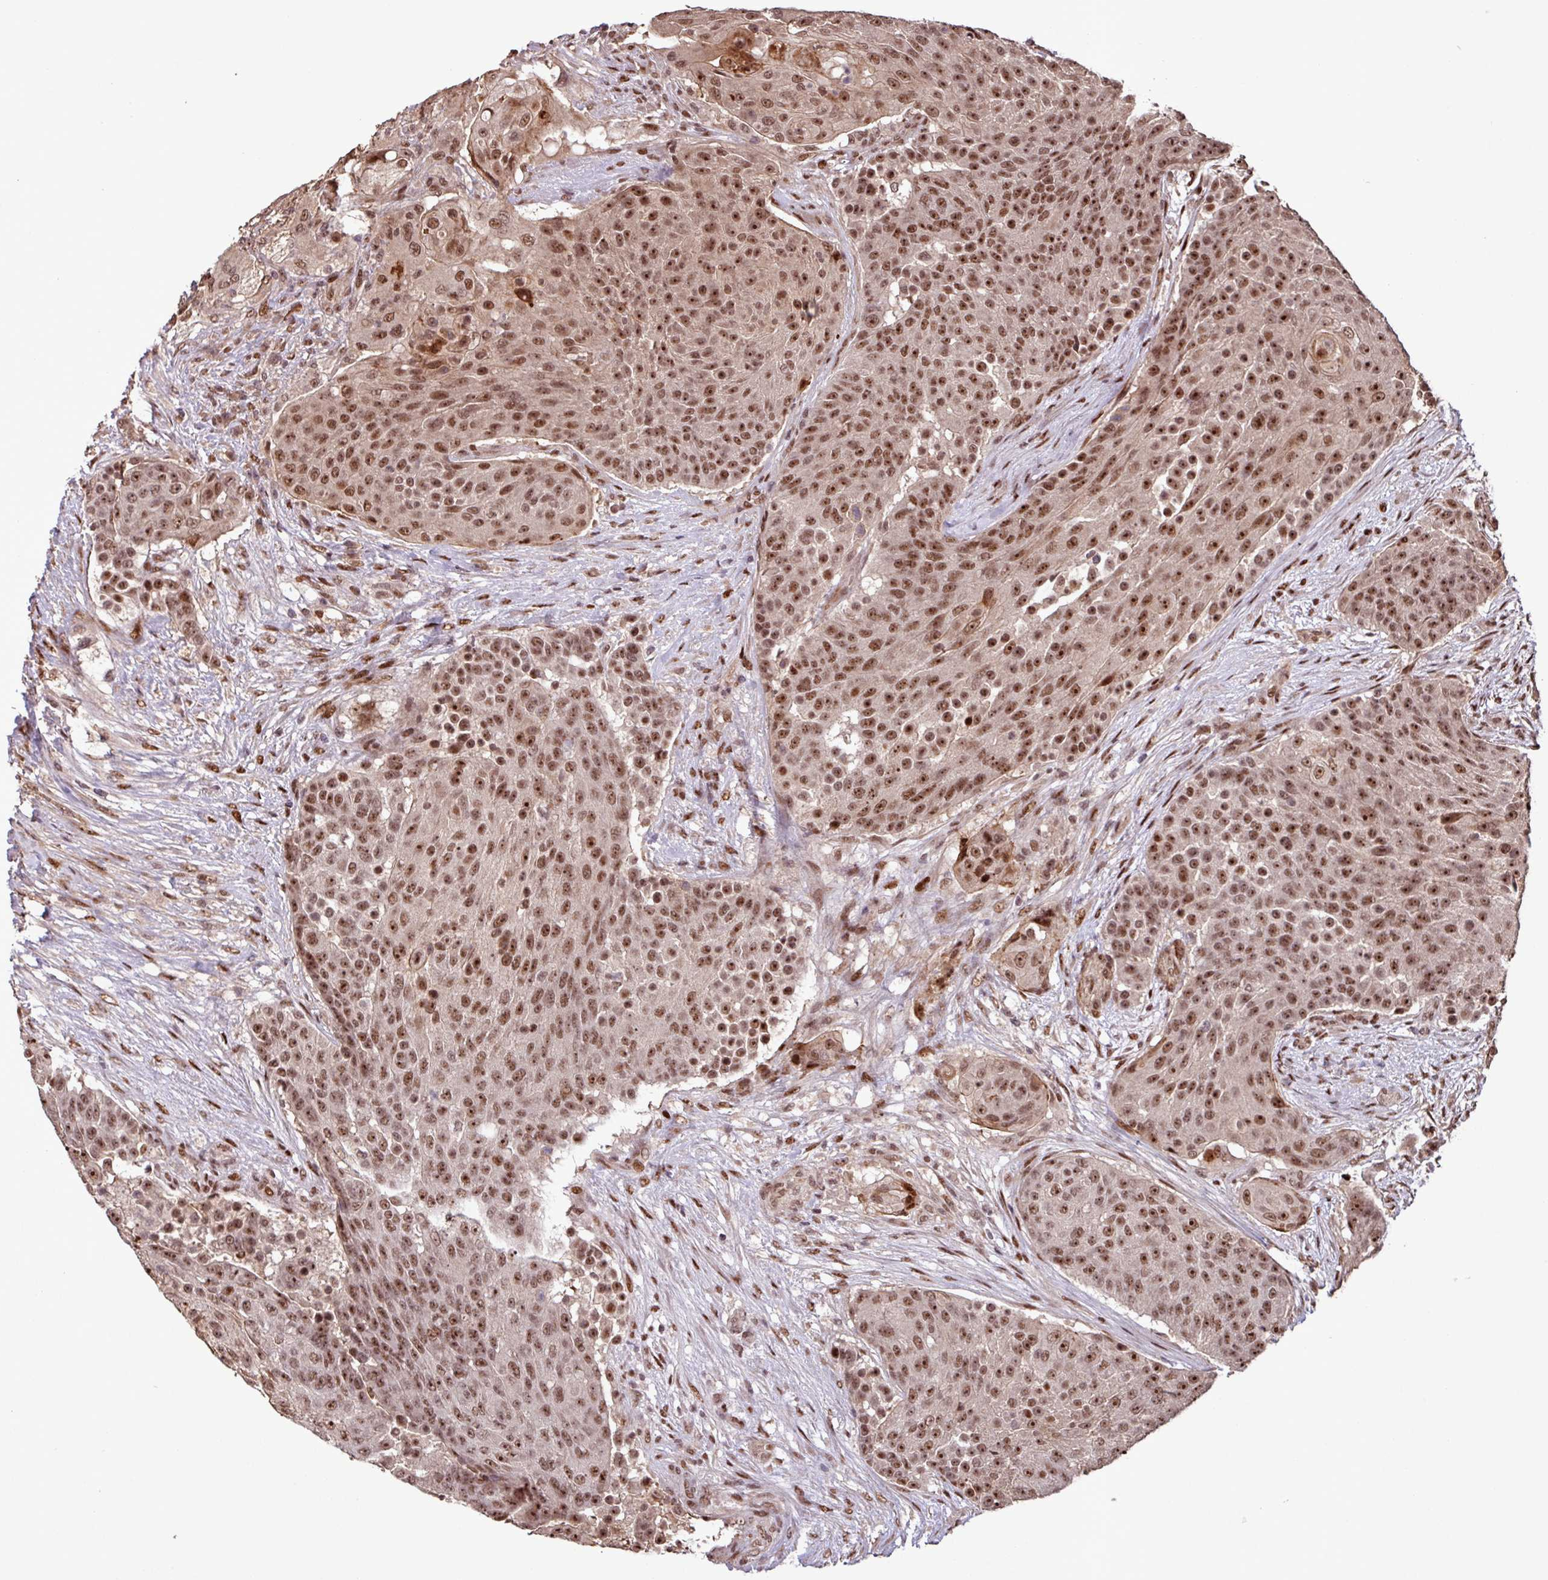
{"staining": {"intensity": "moderate", "quantity": ">75%", "location": "nuclear"}, "tissue": "urothelial cancer", "cell_type": "Tumor cells", "image_type": "cancer", "snomed": [{"axis": "morphology", "description": "Urothelial carcinoma, High grade"}, {"axis": "topography", "description": "Urinary bladder"}], "caption": "This histopathology image displays immunohistochemistry staining of high-grade urothelial carcinoma, with medium moderate nuclear positivity in approximately >75% of tumor cells.", "gene": "SLC22A24", "patient": {"sex": "female", "age": 63}}